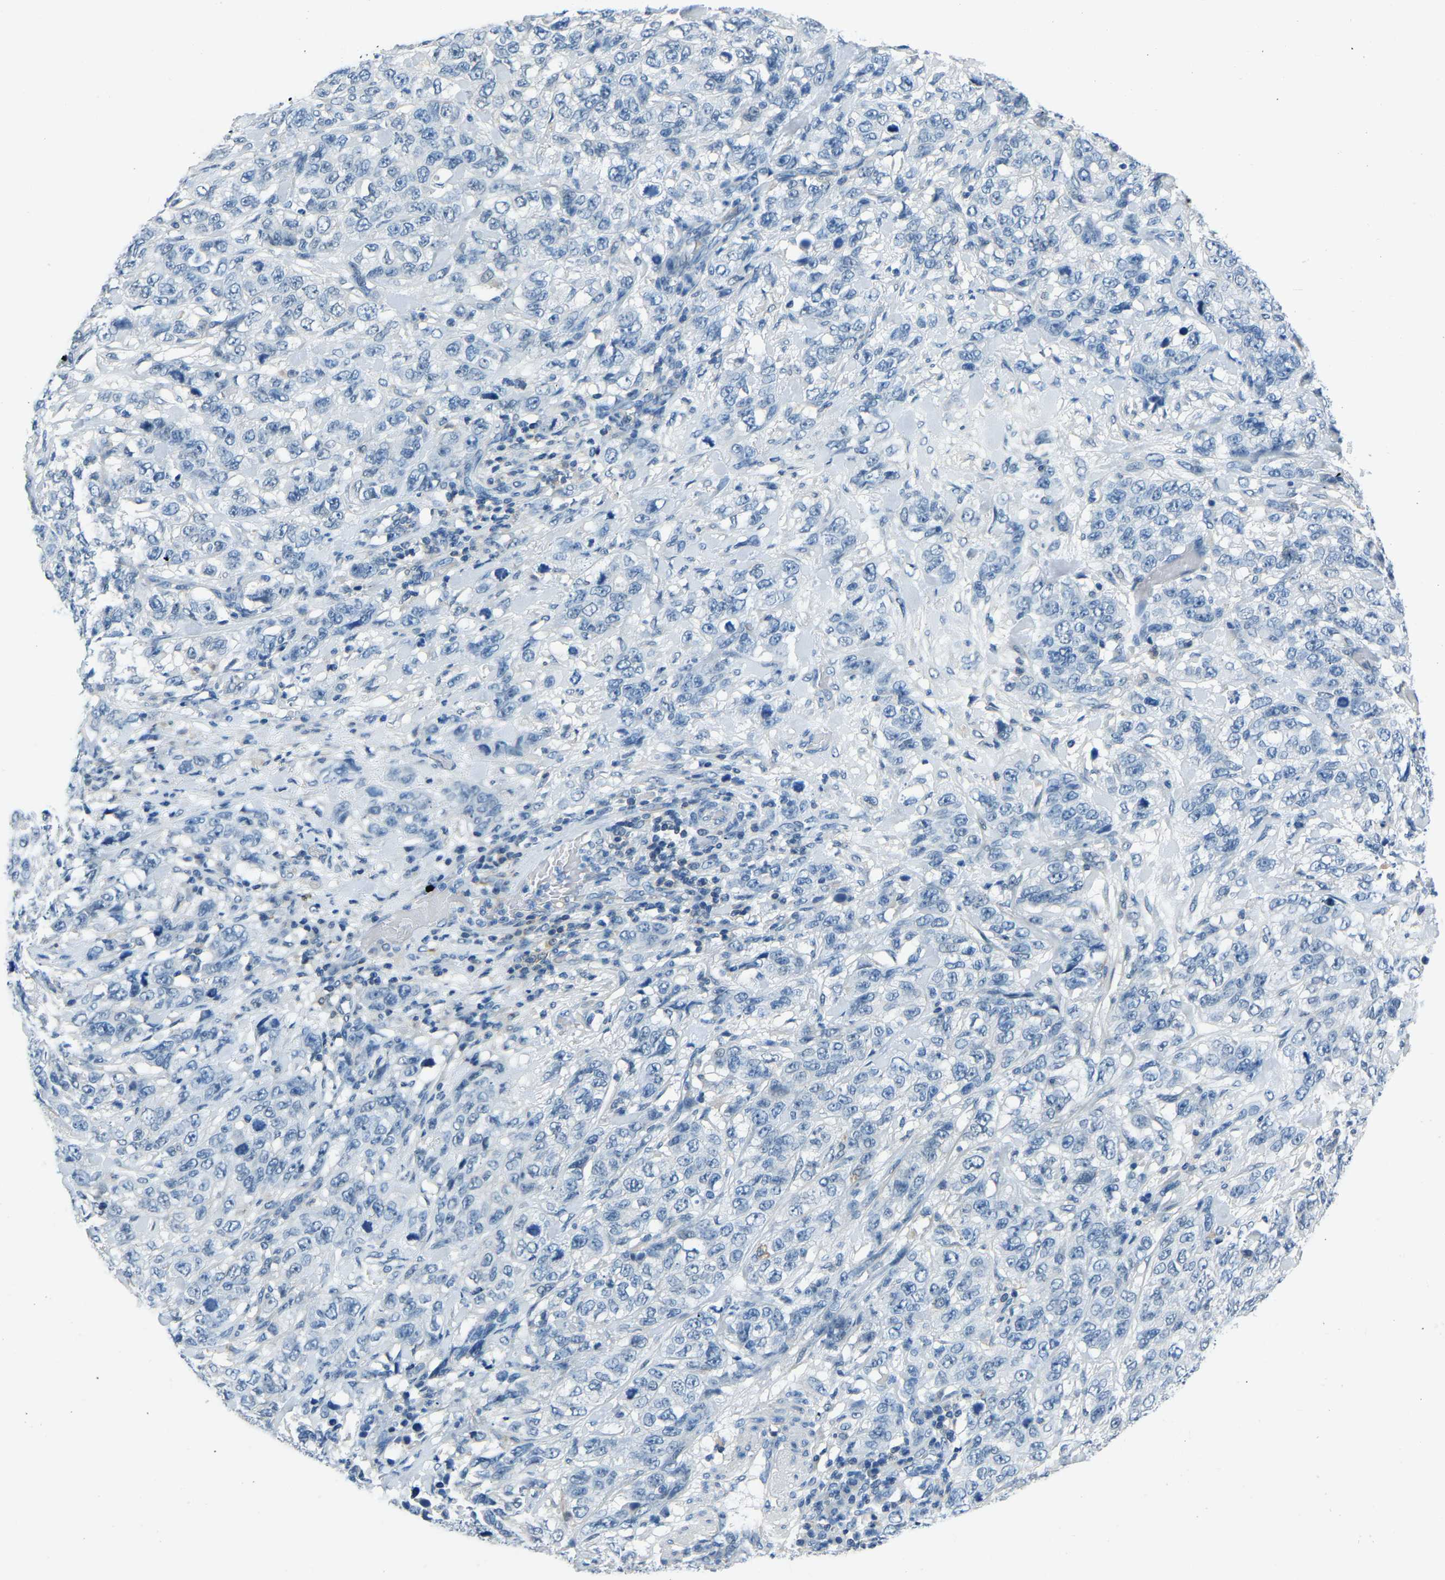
{"staining": {"intensity": "negative", "quantity": "none", "location": "none"}, "tissue": "stomach cancer", "cell_type": "Tumor cells", "image_type": "cancer", "snomed": [{"axis": "morphology", "description": "Adenocarcinoma, NOS"}, {"axis": "topography", "description": "Stomach"}], "caption": "An IHC micrograph of stomach cancer (adenocarcinoma) is shown. There is no staining in tumor cells of stomach cancer (adenocarcinoma).", "gene": "XIRP1", "patient": {"sex": "male", "age": 48}}